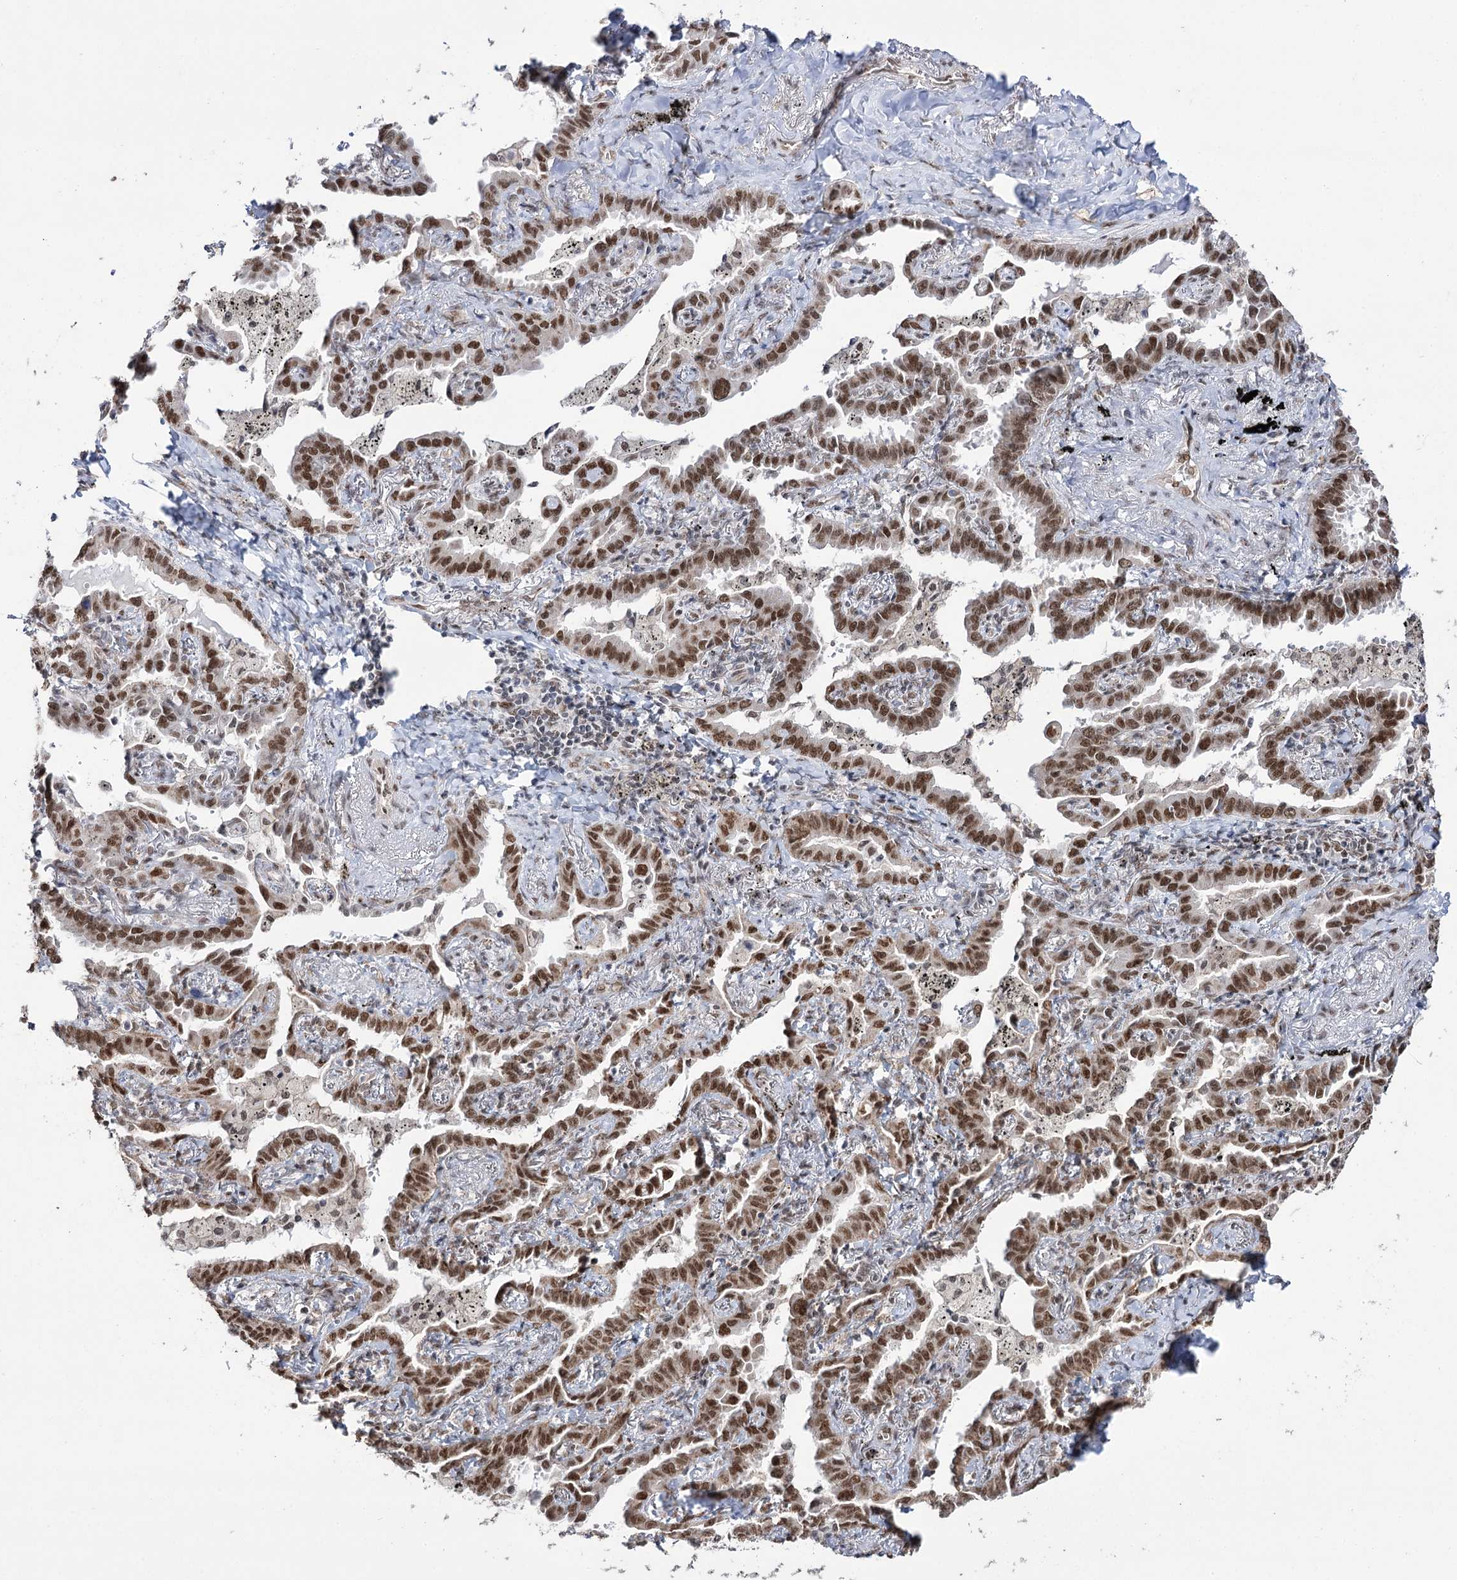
{"staining": {"intensity": "moderate", "quantity": ">75%", "location": "nuclear"}, "tissue": "lung cancer", "cell_type": "Tumor cells", "image_type": "cancer", "snomed": [{"axis": "morphology", "description": "Adenocarcinoma, NOS"}, {"axis": "topography", "description": "Lung"}], "caption": "This histopathology image demonstrates immunohistochemistry staining of human lung cancer, with medium moderate nuclear expression in approximately >75% of tumor cells.", "gene": "VGLL4", "patient": {"sex": "male", "age": 67}}